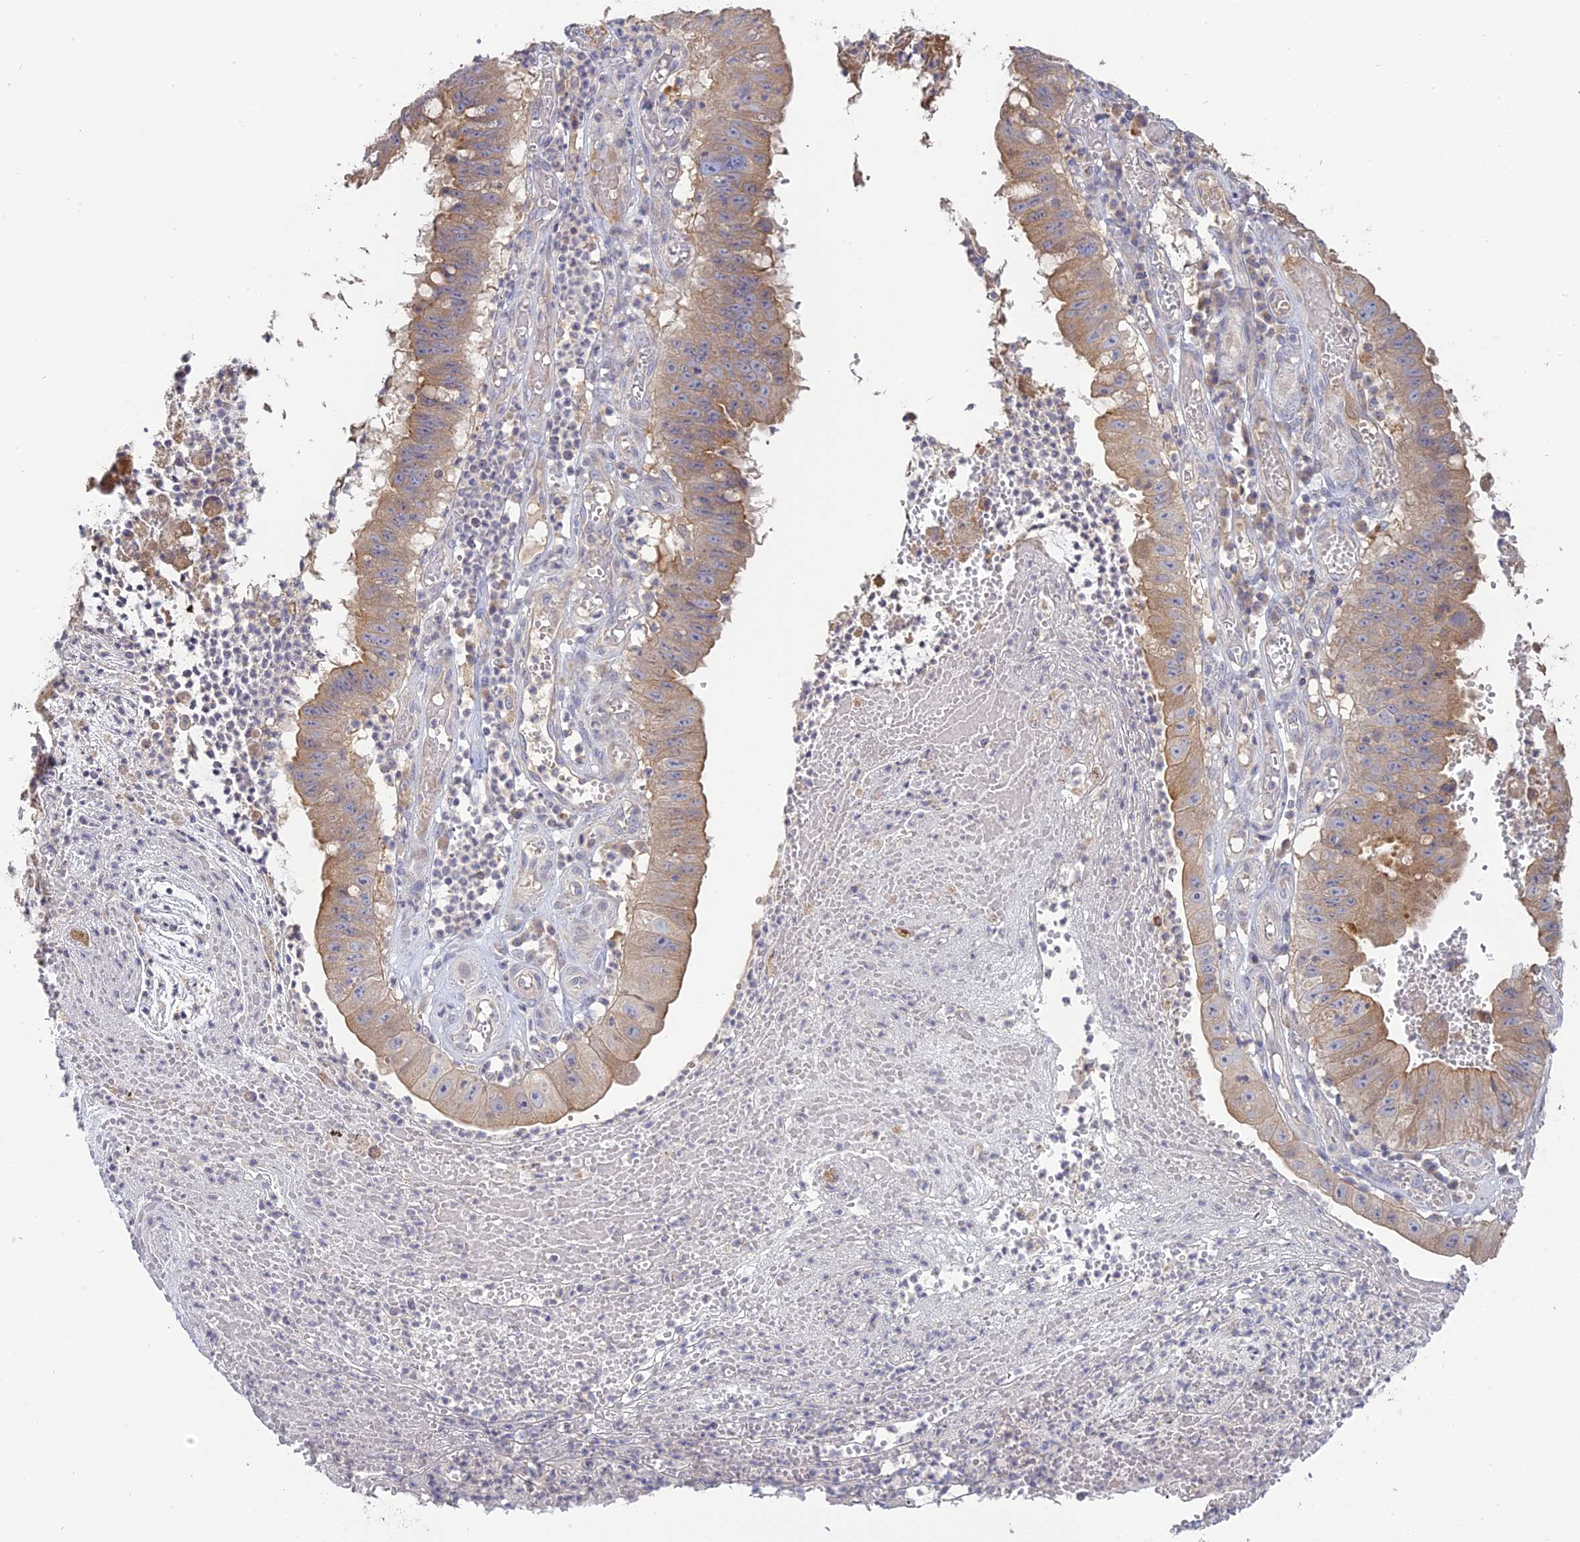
{"staining": {"intensity": "moderate", "quantity": ">75%", "location": "cytoplasmic/membranous"}, "tissue": "stomach cancer", "cell_type": "Tumor cells", "image_type": "cancer", "snomed": [{"axis": "morphology", "description": "Adenocarcinoma, NOS"}, {"axis": "topography", "description": "Stomach"}], "caption": "A micrograph of stomach adenocarcinoma stained for a protein reveals moderate cytoplasmic/membranous brown staining in tumor cells.", "gene": "SFT2D2", "patient": {"sex": "male", "age": 59}}